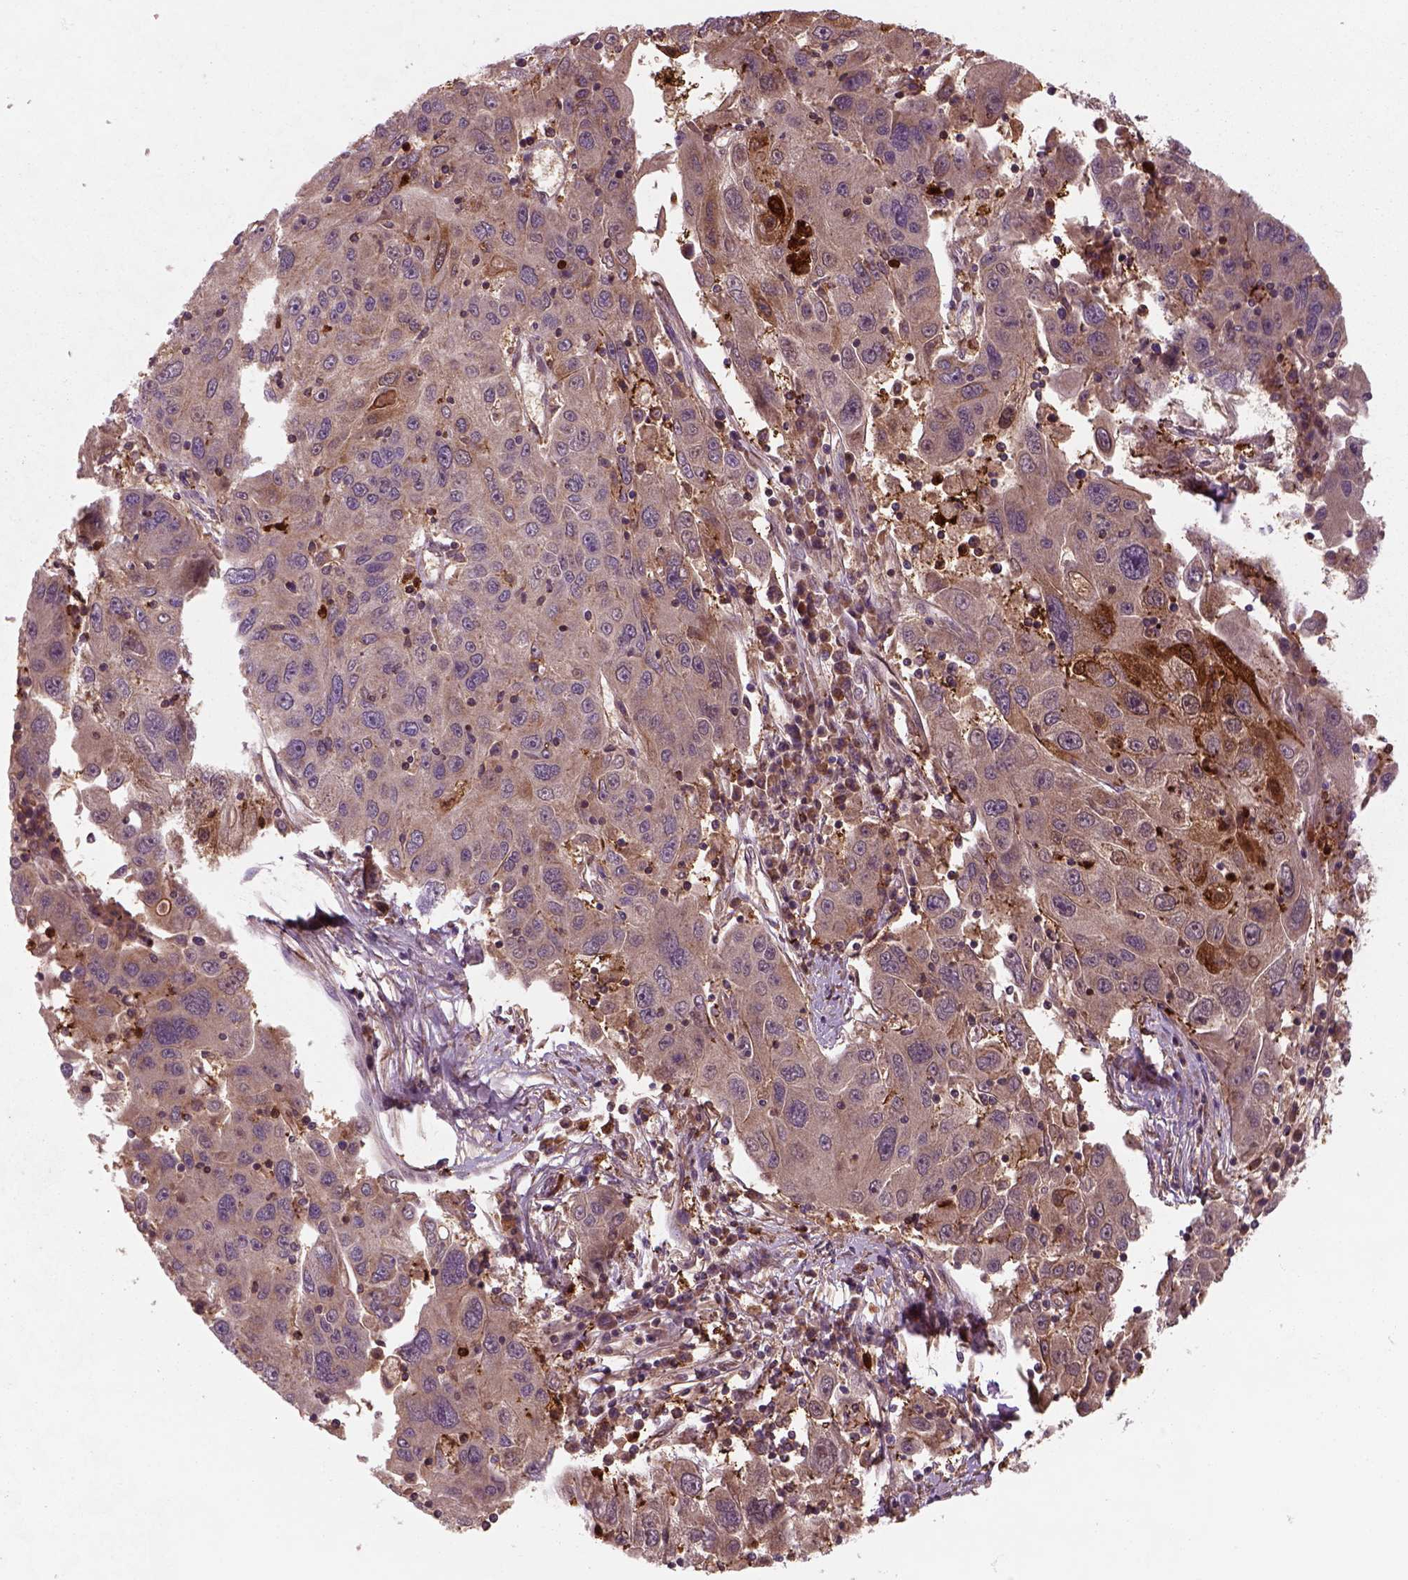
{"staining": {"intensity": "moderate", "quantity": ">75%", "location": "cytoplasmic/membranous"}, "tissue": "stomach cancer", "cell_type": "Tumor cells", "image_type": "cancer", "snomed": [{"axis": "morphology", "description": "Adenocarcinoma, NOS"}, {"axis": "topography", "description": "Stomach"}], "caption": "The photomicrograph exhibits immunohistochemical staining of stomach adenocarcinoma. There is moderate cytoplasmic/membranous expression is appreciated in approximately >75% of tumor cells.", "gene": "NUDT16L1", "patient": {"sex": "male", "age": 56}}